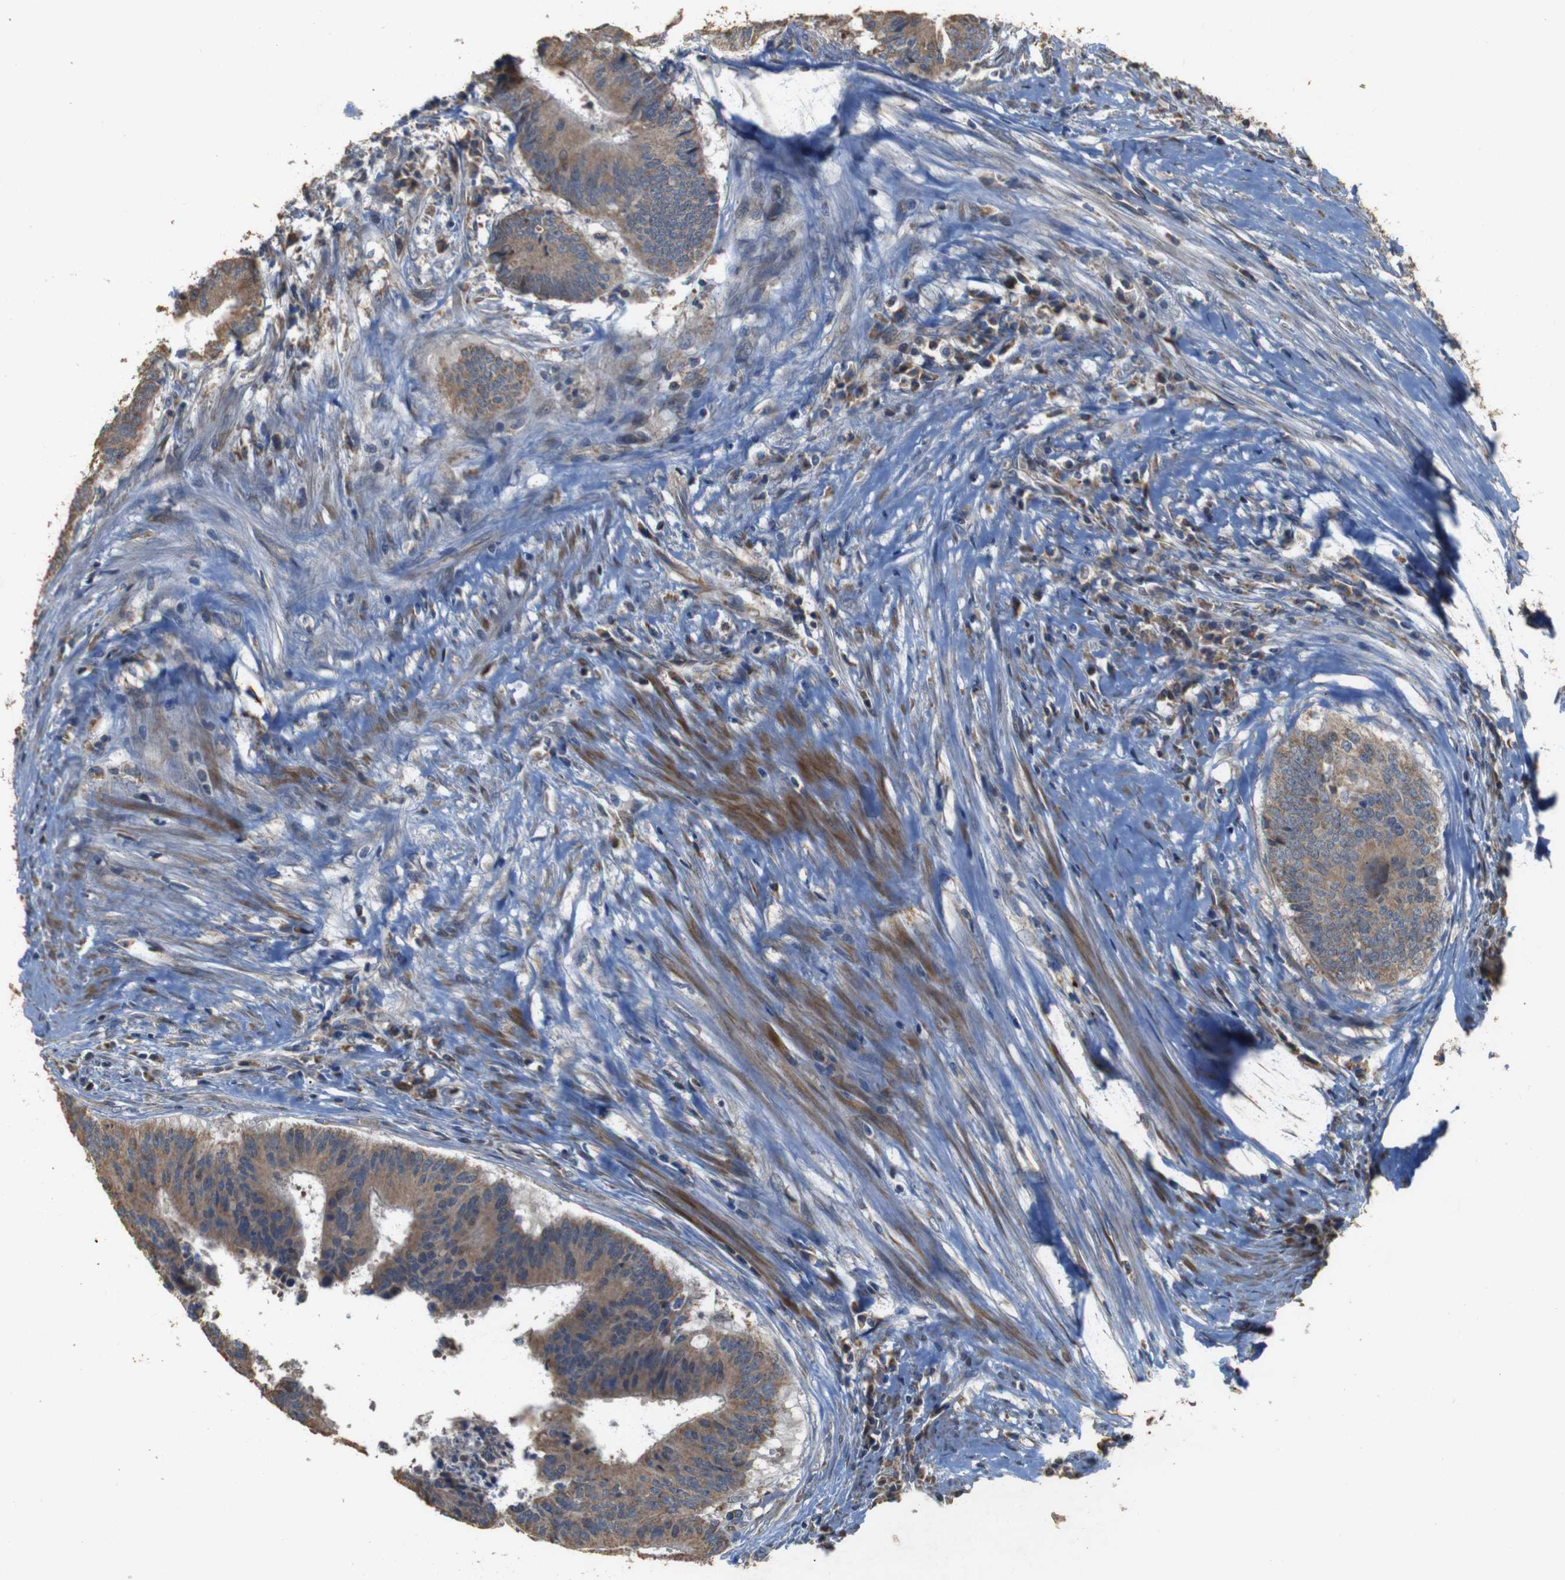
{"staining": {"intensity": "moderate", "quantity": ">75%", "location": "cytoplasmic/membranous"}, "tissue": "colorectal cancer", "cell_type": "Tumor cells", "image_type": "cancer", "snomed": [{"axis": "morphology", "description": "Adenocarcinoma, NOS"}, {"axis": "topography", "description": "Rectum"}], "caption": "Immunohistochemical staining of human adenocarcinoma (colorectal) shows medium levels of moderate cytoplasmic/membranous protein positivity in about >75% of tumor cells. Nuclei are stained in blue.", "gene": "SNN", "patient": {"sex": "male", "age": 72}}